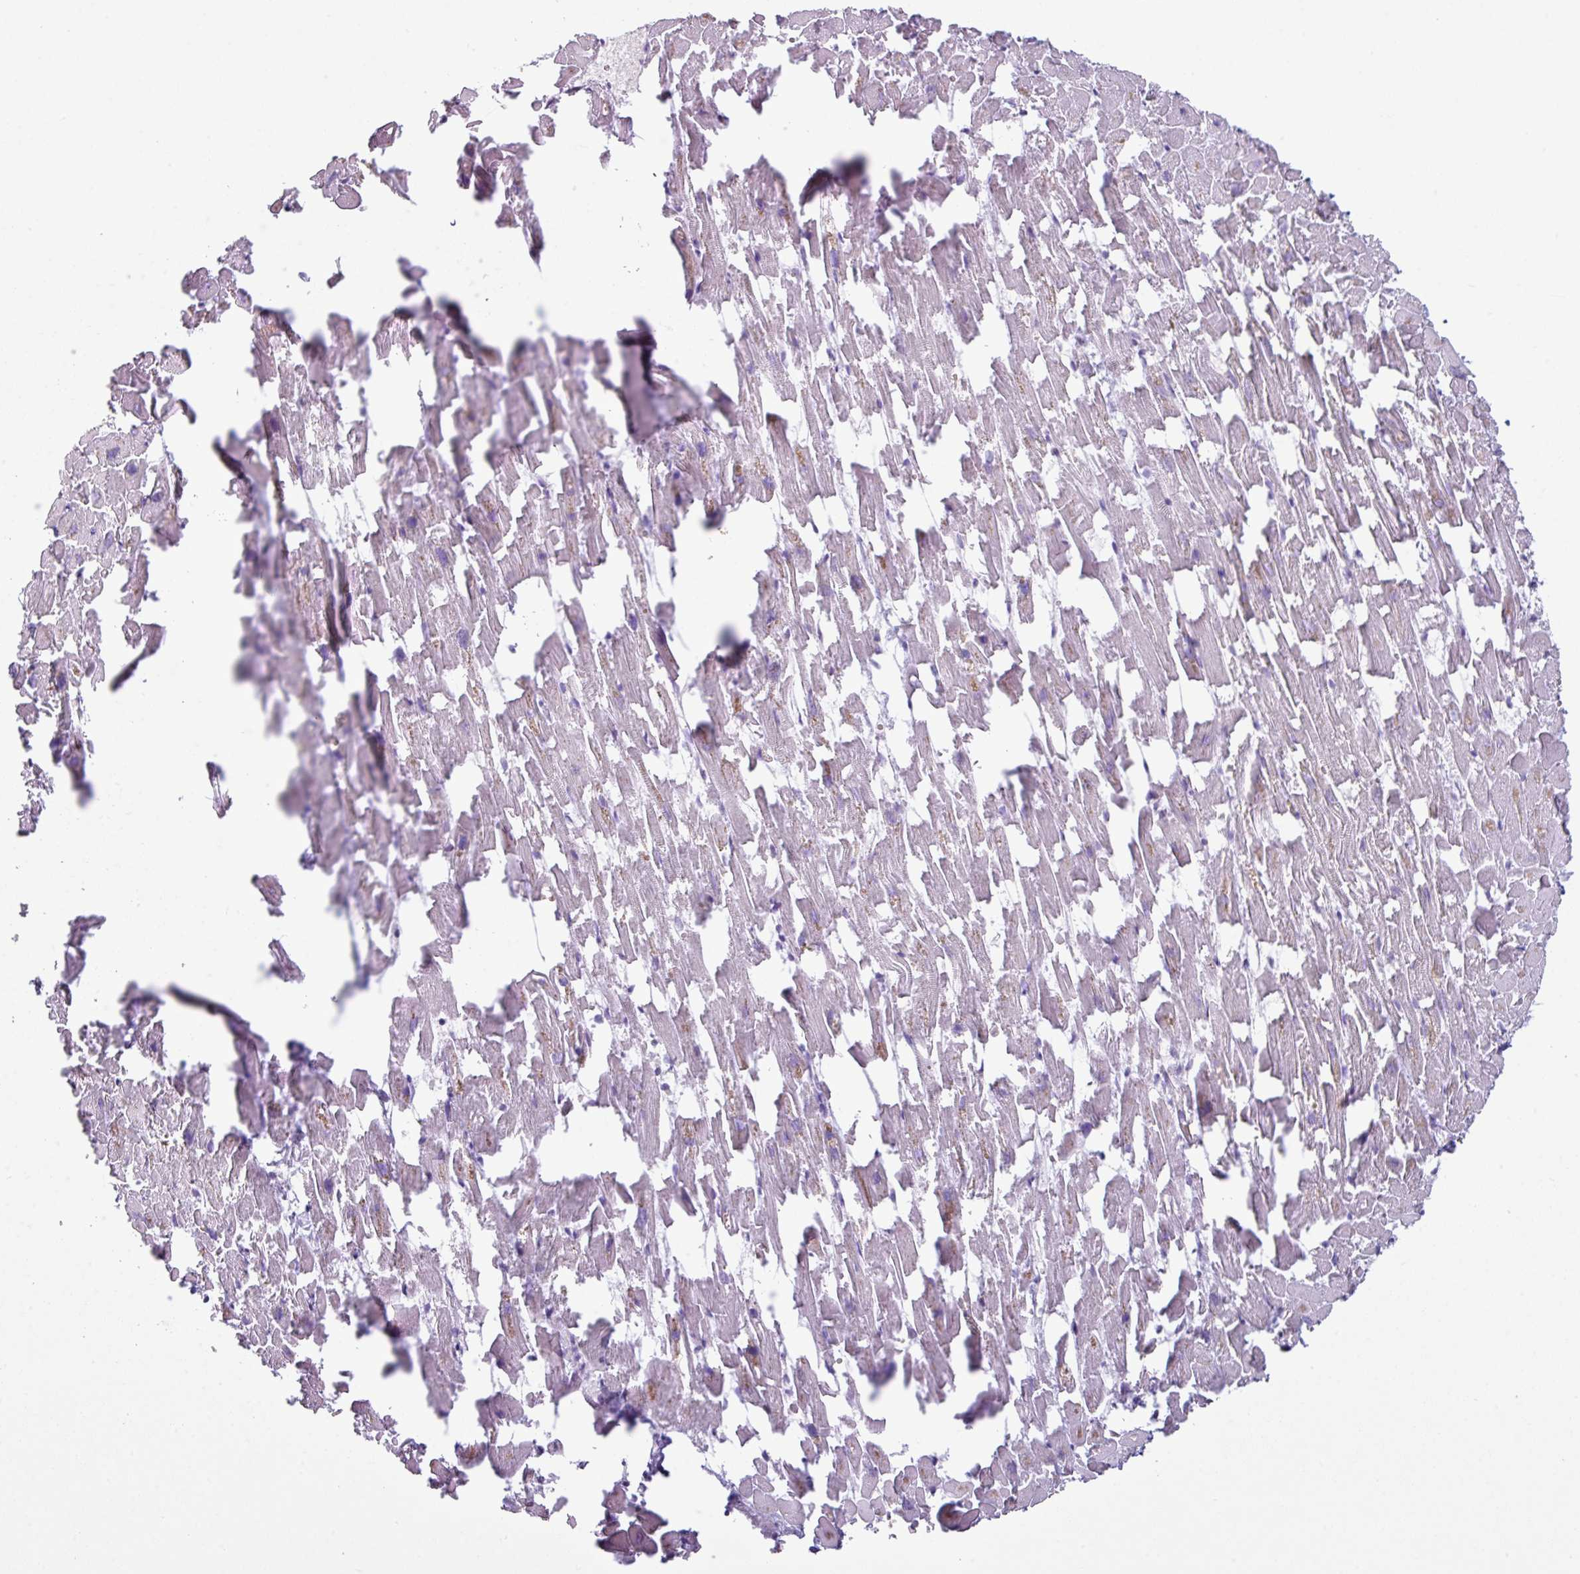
{"staining": {"intensity": "negative", "quantity": "none", "location": "none"}, "tissue": "heart muscle", "cell_type": "Cardiomyocytes", "image_type": "normal", "snomed": [{"axis": "morphology", "description": "Normal tissue, NOS"}, {"axis": "topography", "description": "Heart"}], "caption": "Immunohistochemistry of normal human heart muscle displays no positivity in cardiomyocytes. (DAB (3,3'-diaminobenzidine) immunohistochemistry with hematoxylin counter stain).", "gene": "TTLL12", "patient": {"sex": "female", "age": 64}}